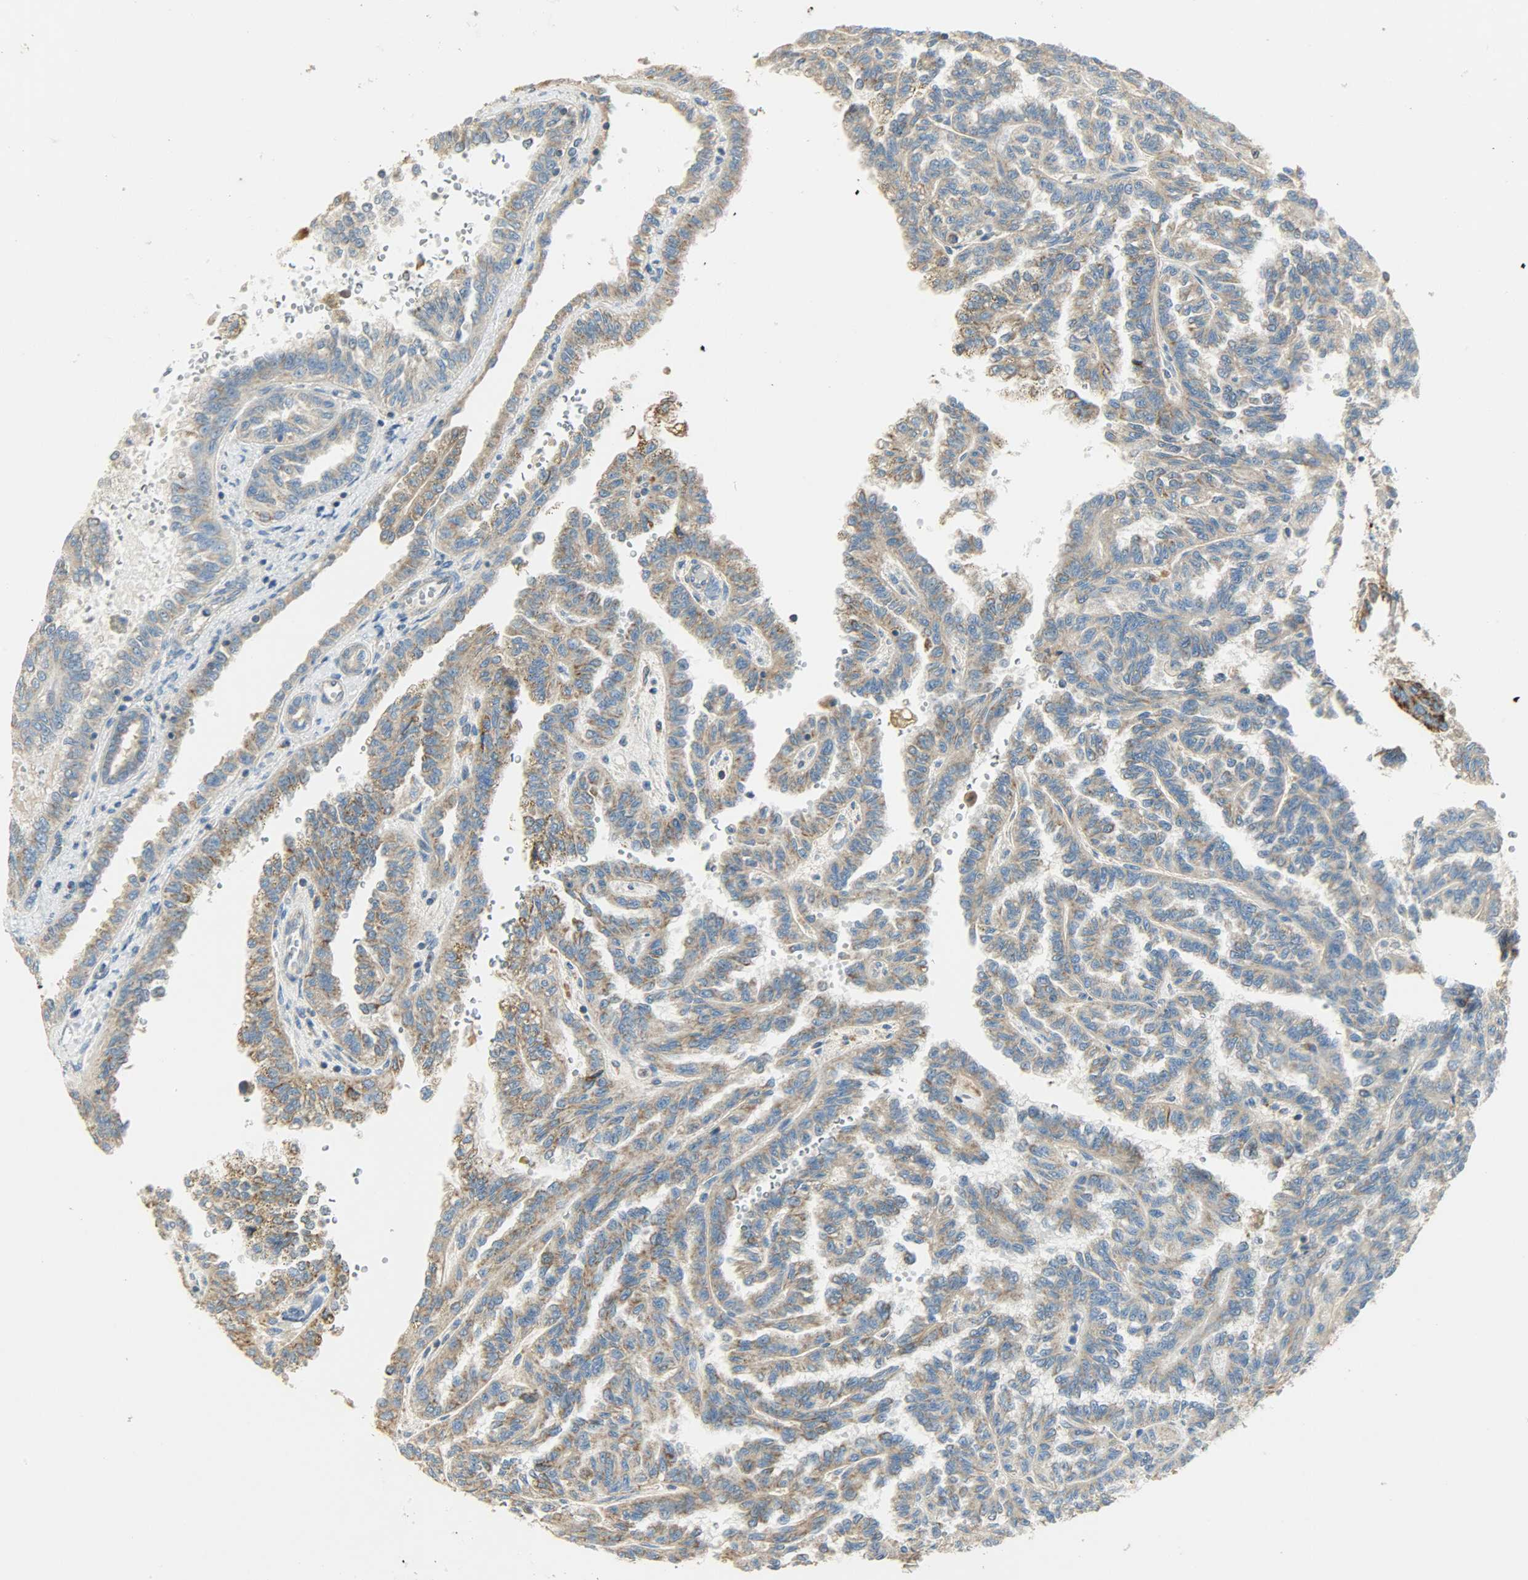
{"staining": {"intensity": "moderate", "quantity": ">75%", "location": "cytoplasmic/membranous"}, "tissue": "renal cancer", "cell_type": "Tumor cells", "image_type": "cancer", "snomed": [{"axis": "morphology", "description": "Inflammation, NOS"}, {"axis": "morphology", "description": "Adenocarcinoma, NOS"}, {"axis": "topography", "description": "Kidney"}], "caption": "Immunohistochemistry staining of renal adenocarcinoma, which demonstrates medium levels of moderate cytoplasmic/membranous staining in approximately >75% of tumor cells indicating moderate cytoplasmic/membranous protein positivity. The staining was performed using DAB (3,3'-diaminobenzidine) (brown) for protein detection and nuclei were counterstained in hematoxylin (blue).", "gene": "NNT", "patient": {"sex": "male", "age": 68}}